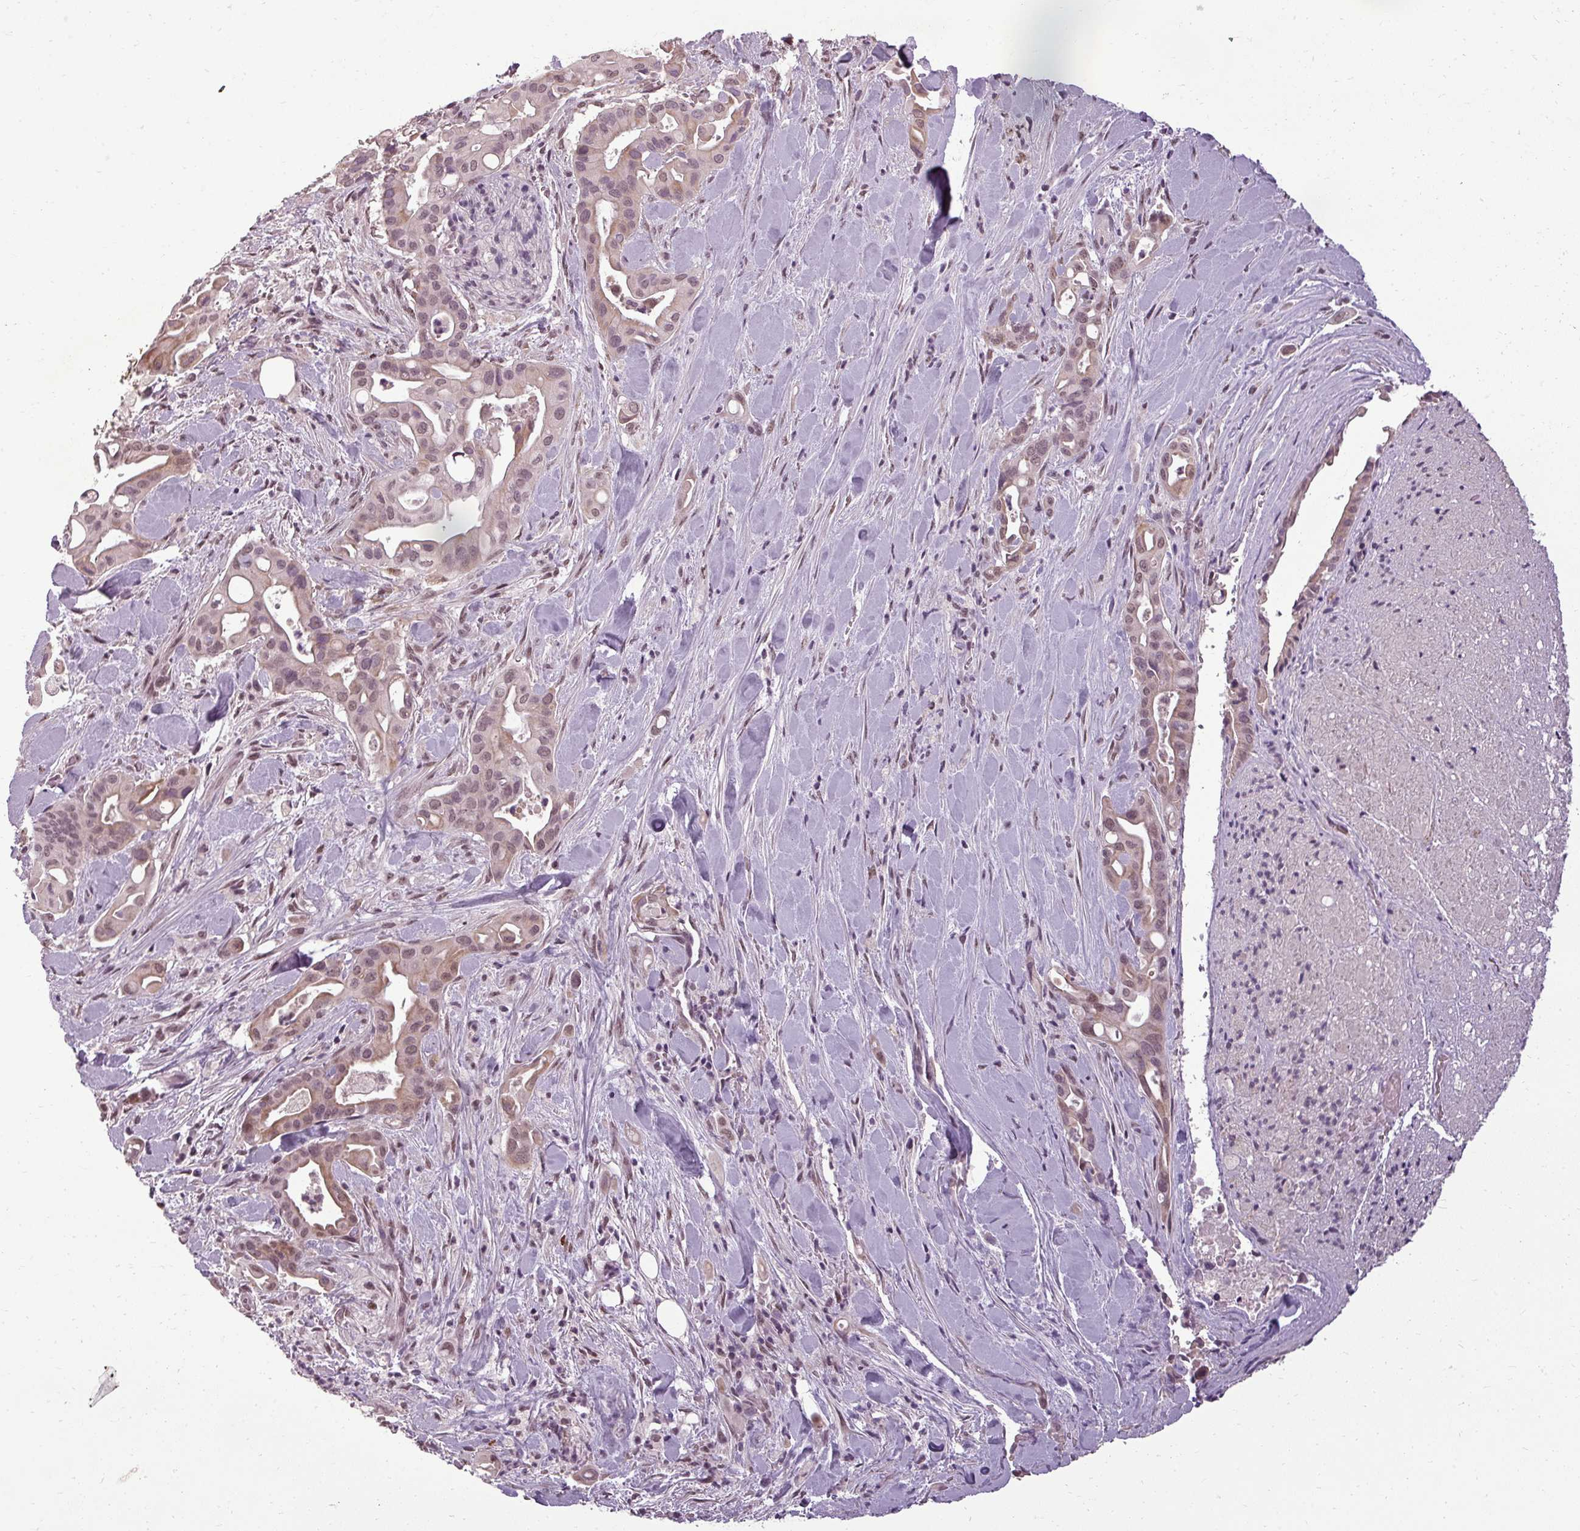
{"staining": {"intensity": "moderate", "quantity": ">75%", "location": "cytoplasmic/membranous,nuclear"}, "tissue": "liver cancer", "cell_type": "Tumor cells", "image_type": "cancer", "snomed": [{"axis": "morphology", "description": "Cholangiocarcinoma"}, {"axis": "topography", "description": "Liver"}], "caption": "Liver cancer stained with a protein marker exhibits moderate staining in tumor cells.", "gene": "BCAS3", "patient": {"sex": "female", "age": 68}}